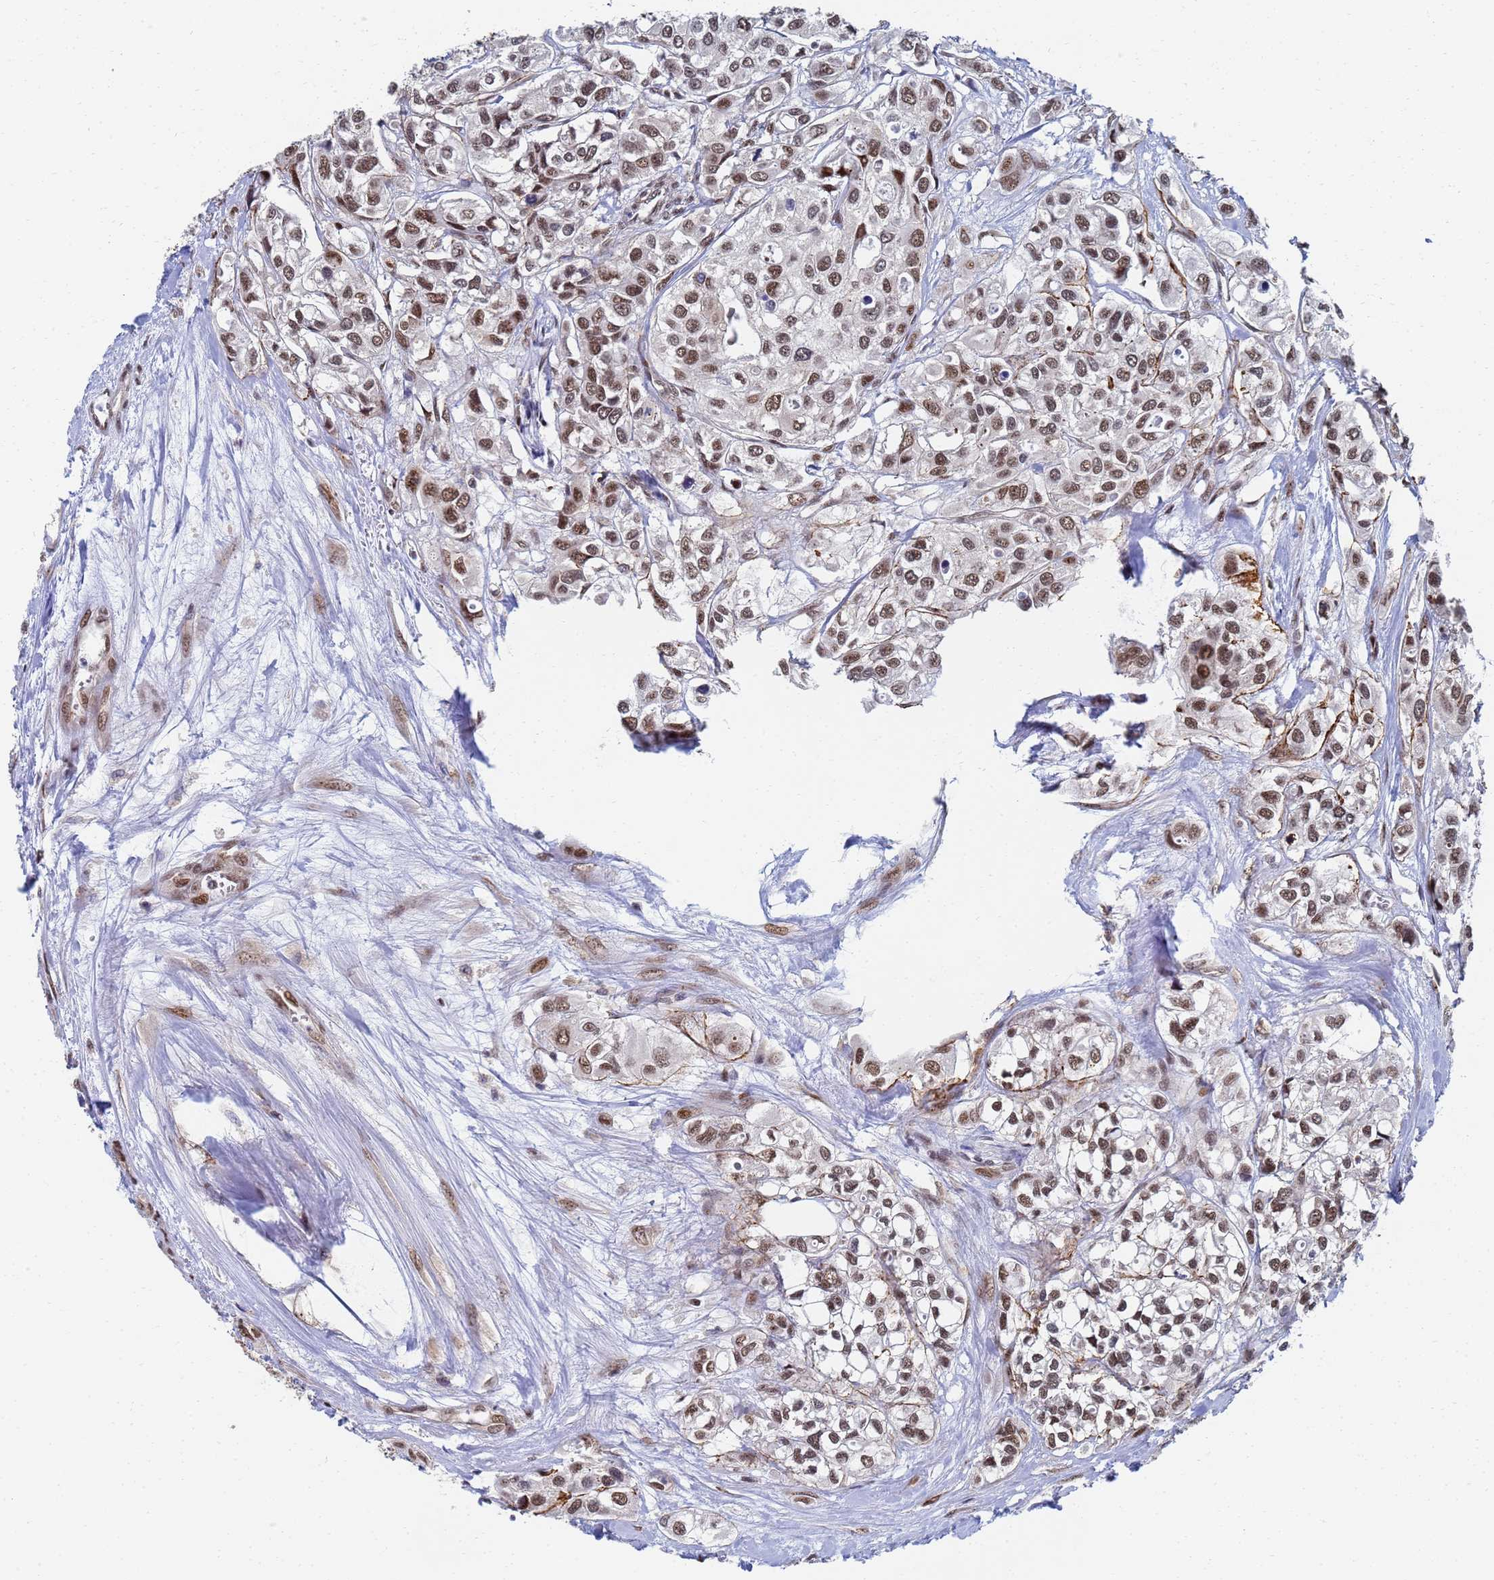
{"staining": {"intensity": "moderate", "quantity": ">75%", "location": "nuclear"}, "tissue": "urothelial cancer", "cell_type": "Tumor cells", "image_type": "cancer", "snomed": [{"axis": "morphology", "description": "Urothelial carcinoma, High grade"}, {"axis": "topography", "description": "Urinary bladder"}], "caption": "Immunohistochemical staining of high-grade urothelial carcinoma displays medium levels of moderate nuclear staining in approximately >75% of tumor cells. The staining was performed using DAB to visualize the protein expression in brown, while the nuclei were stained in blue with hematoxylin (Magnification: 20x).", "gene": "AP5Z1", "patient": {"sex": "male", "age": 67}}